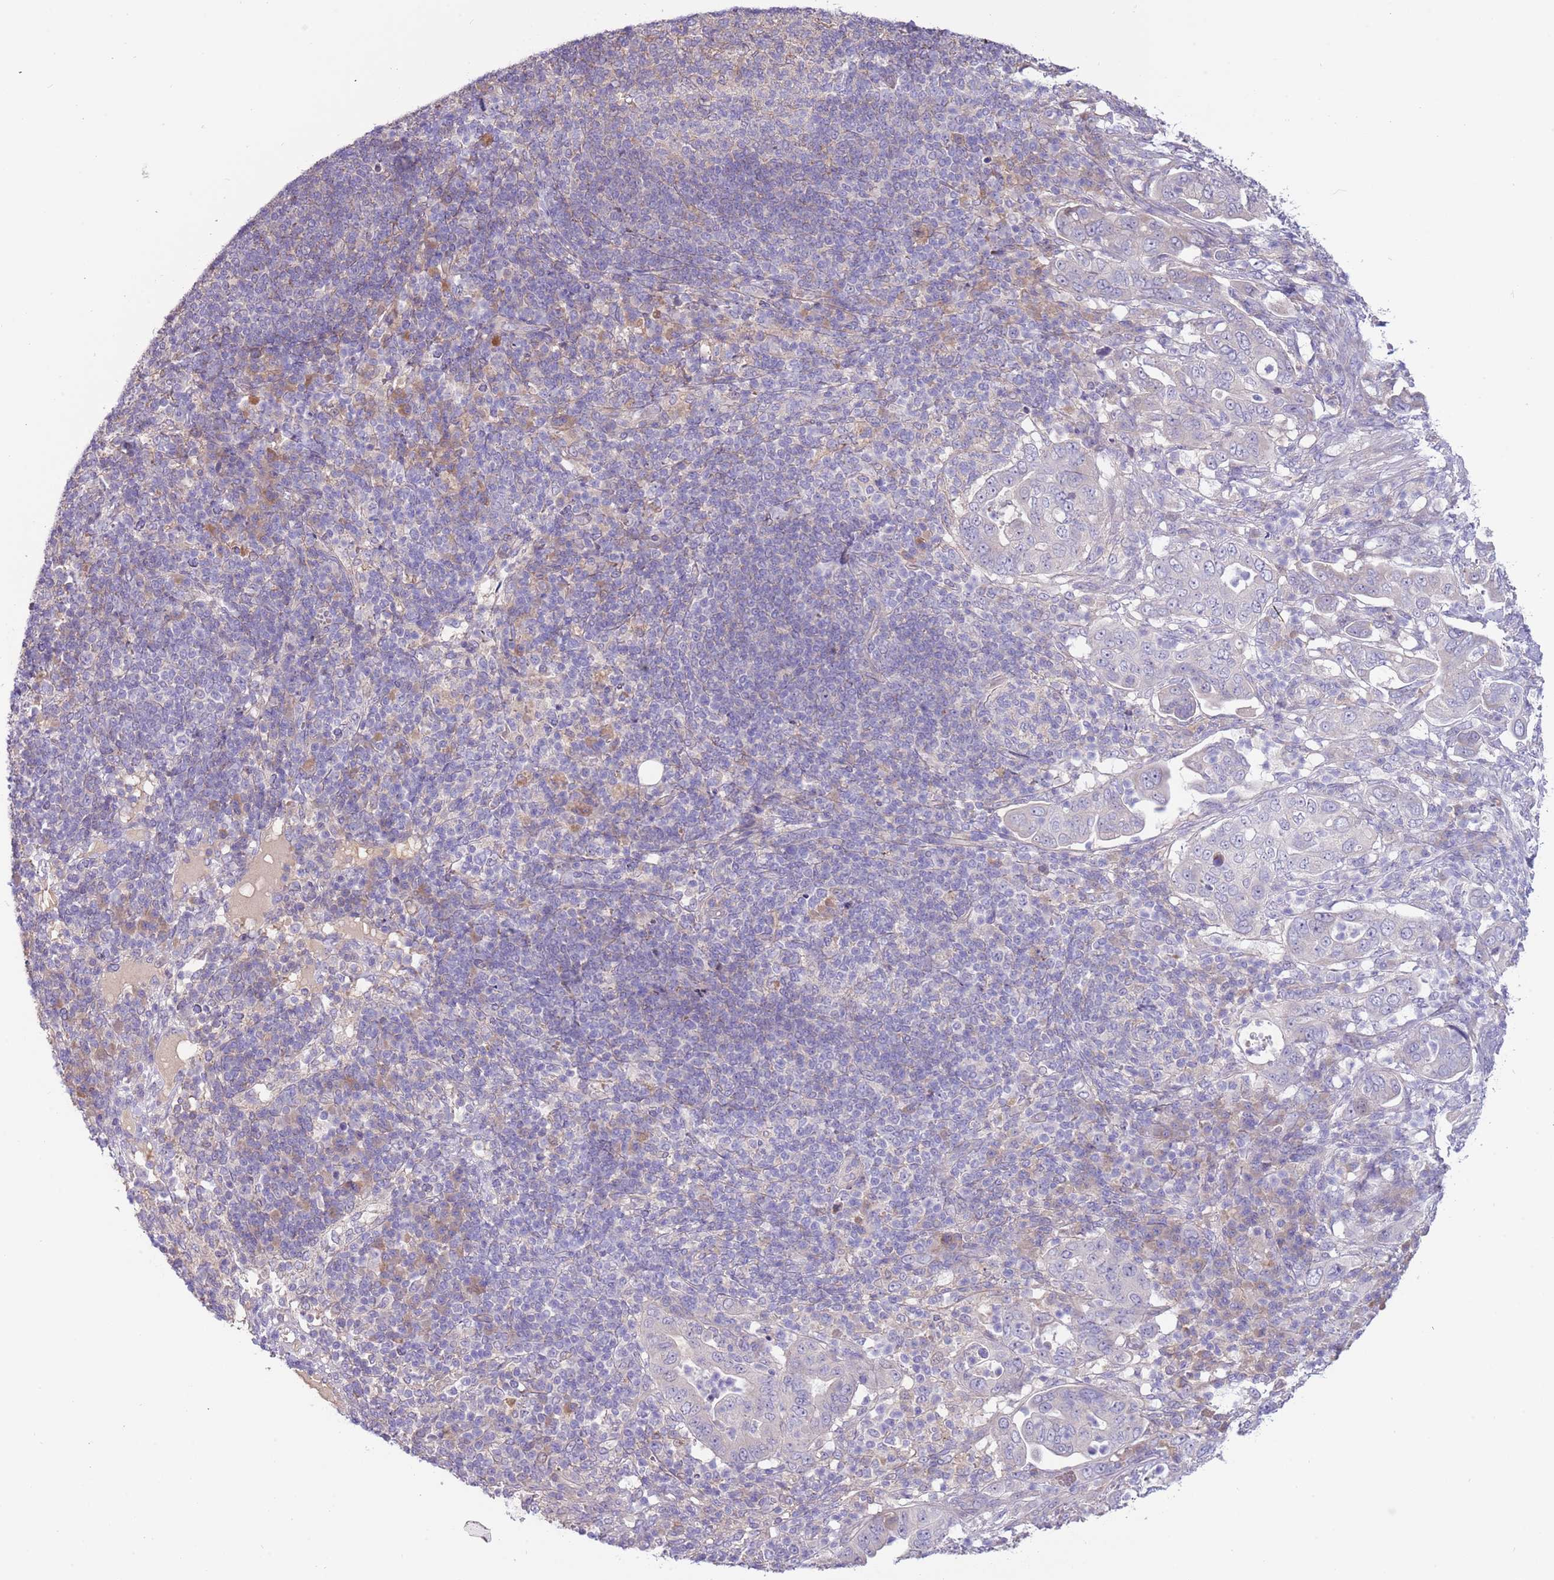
{"staining": {"intensity": "negative", "quantity": "none", "location": "none"}, "tissue": "pancreatic cancer", "cell_type": "Tumor cells", "image_type": "cancer", "snomed": [{"axis": "morphology", "description": "Normal tissue, NOS"}, {"axis": "morphology", "description": "Adenocarcinoma, NOS"}, {"axis": "topography", "description": "Lymph node"}, {"axis": "topography", "description": "Pancreas"}], "caption": "Human pancreatic cancer stained for a protein using IHC shows no positivity in tumor cells.", "gene": "CABYR", "patient": {"sex": "female", "age": 67}}